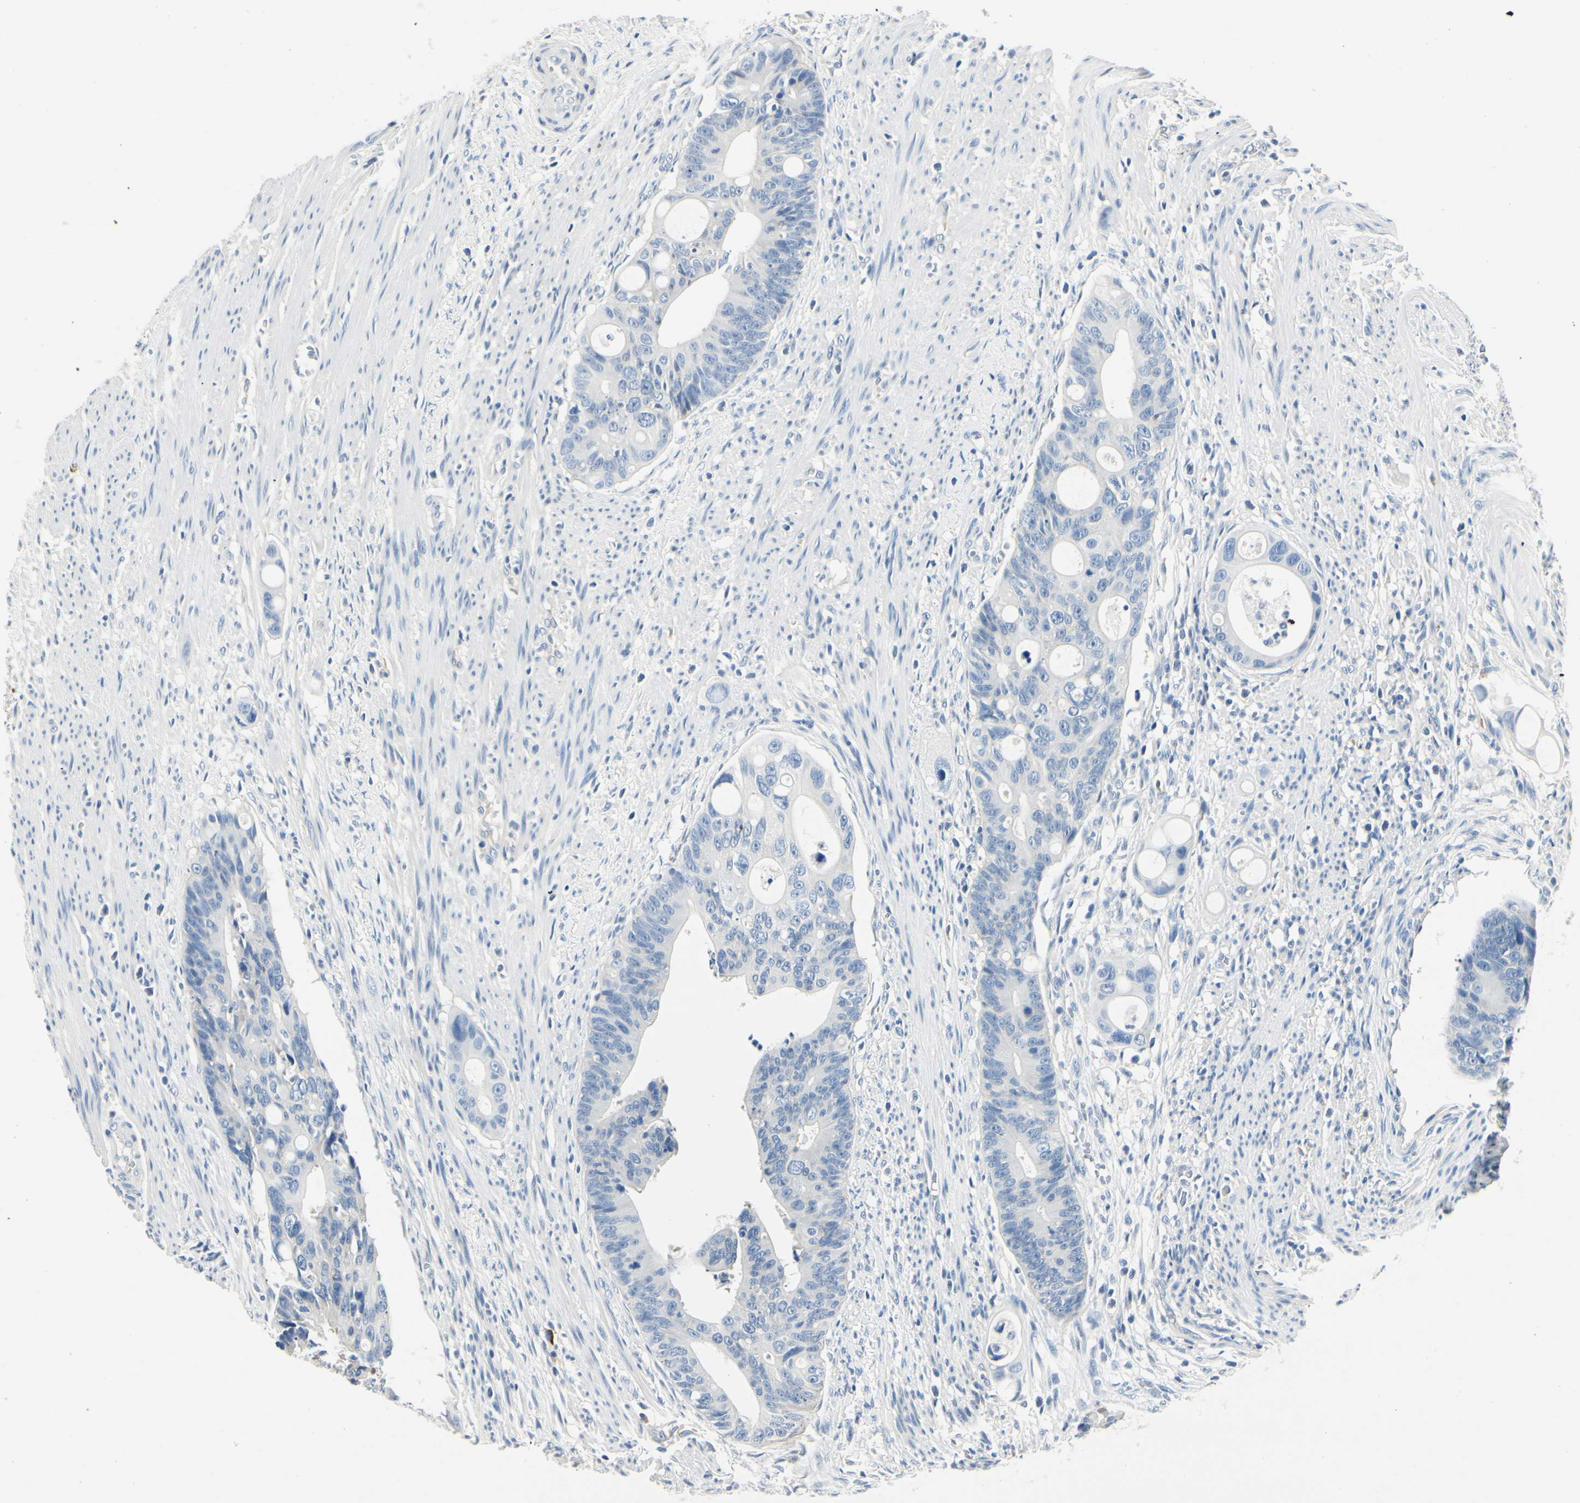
{"staining": {"intensity": "negative", "quantity": "none", "location": "none"}, "tissue": "colorectal cancer", "cell_type": "Tumor cells", "image_type": "cancer", "snomed": [{"axis": "morphology", "description": "Adenocarcinoma, NOS"}, {"axis": "topography", "description": "Colon"}], "caption": "Colorectal adenocarcinoma stained for a protein using immunohistochemistry shows no expression tumor cells.", "gene": "TGFBR3", "patient": {"sex": "female", "age": 57}}